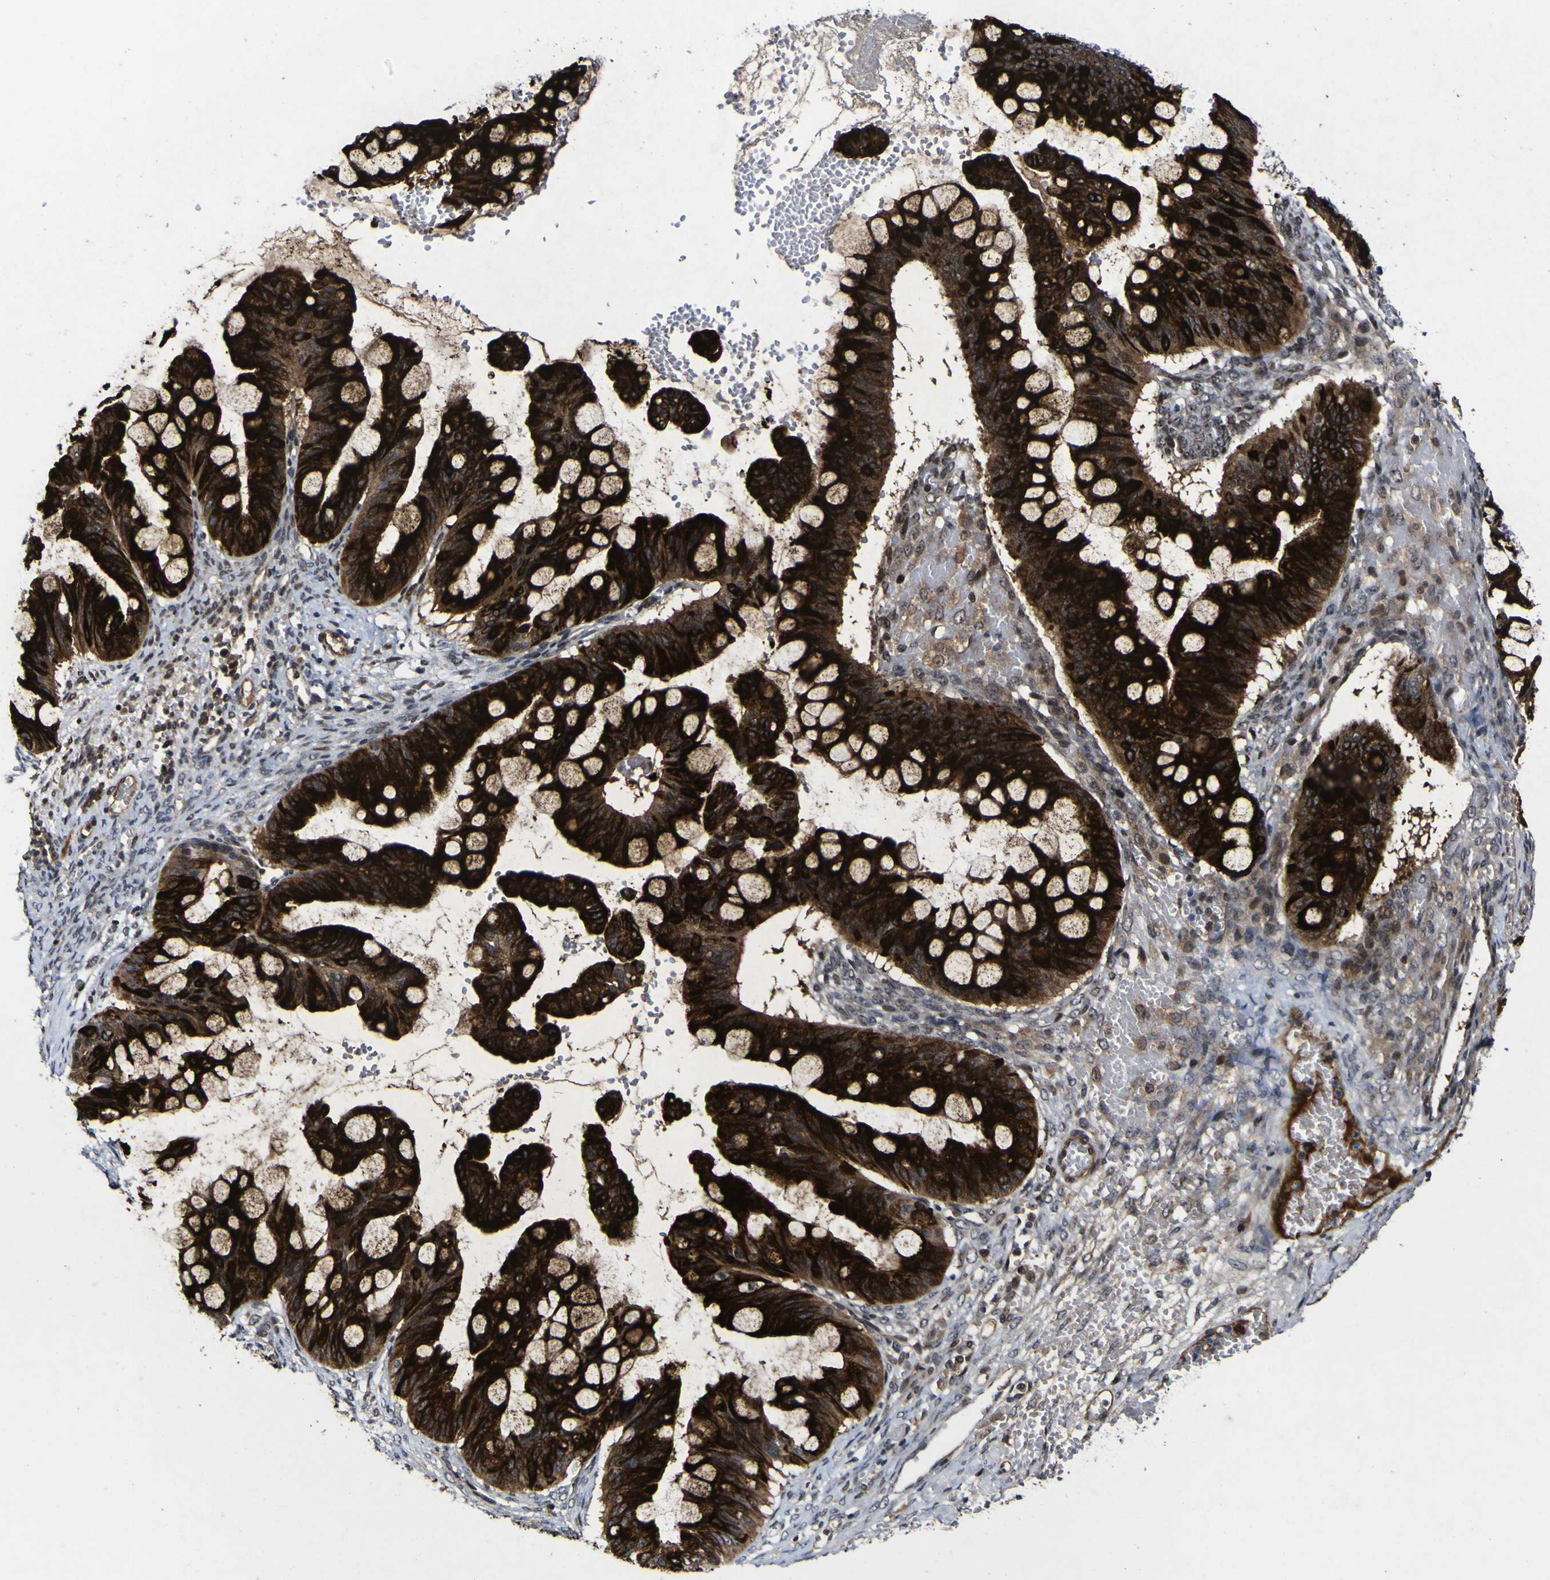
{"staining": {"intensity": "strong", "quantity": ">75%", "location": "cytoplasmic/membranous"}, "tissue": "ovarian cancer", "cell_type": "Tumor cells", "image_type": "cancer", "snomed": [{"axis": "morphology", "description": "Cystadenocarcinoma, mucinous, NOS"}, {"axis": "topography", "description": "Ovary"}], "caption": "Immunohistochemistry histopathology image of ovarian cancer stained for a protein (brown), which displays high levels of strong cytoplasmic/membranous positivity in about >75% of tumor cells.", "gene": "CCL2", "patient": {"sex": "female", "age": 73}}